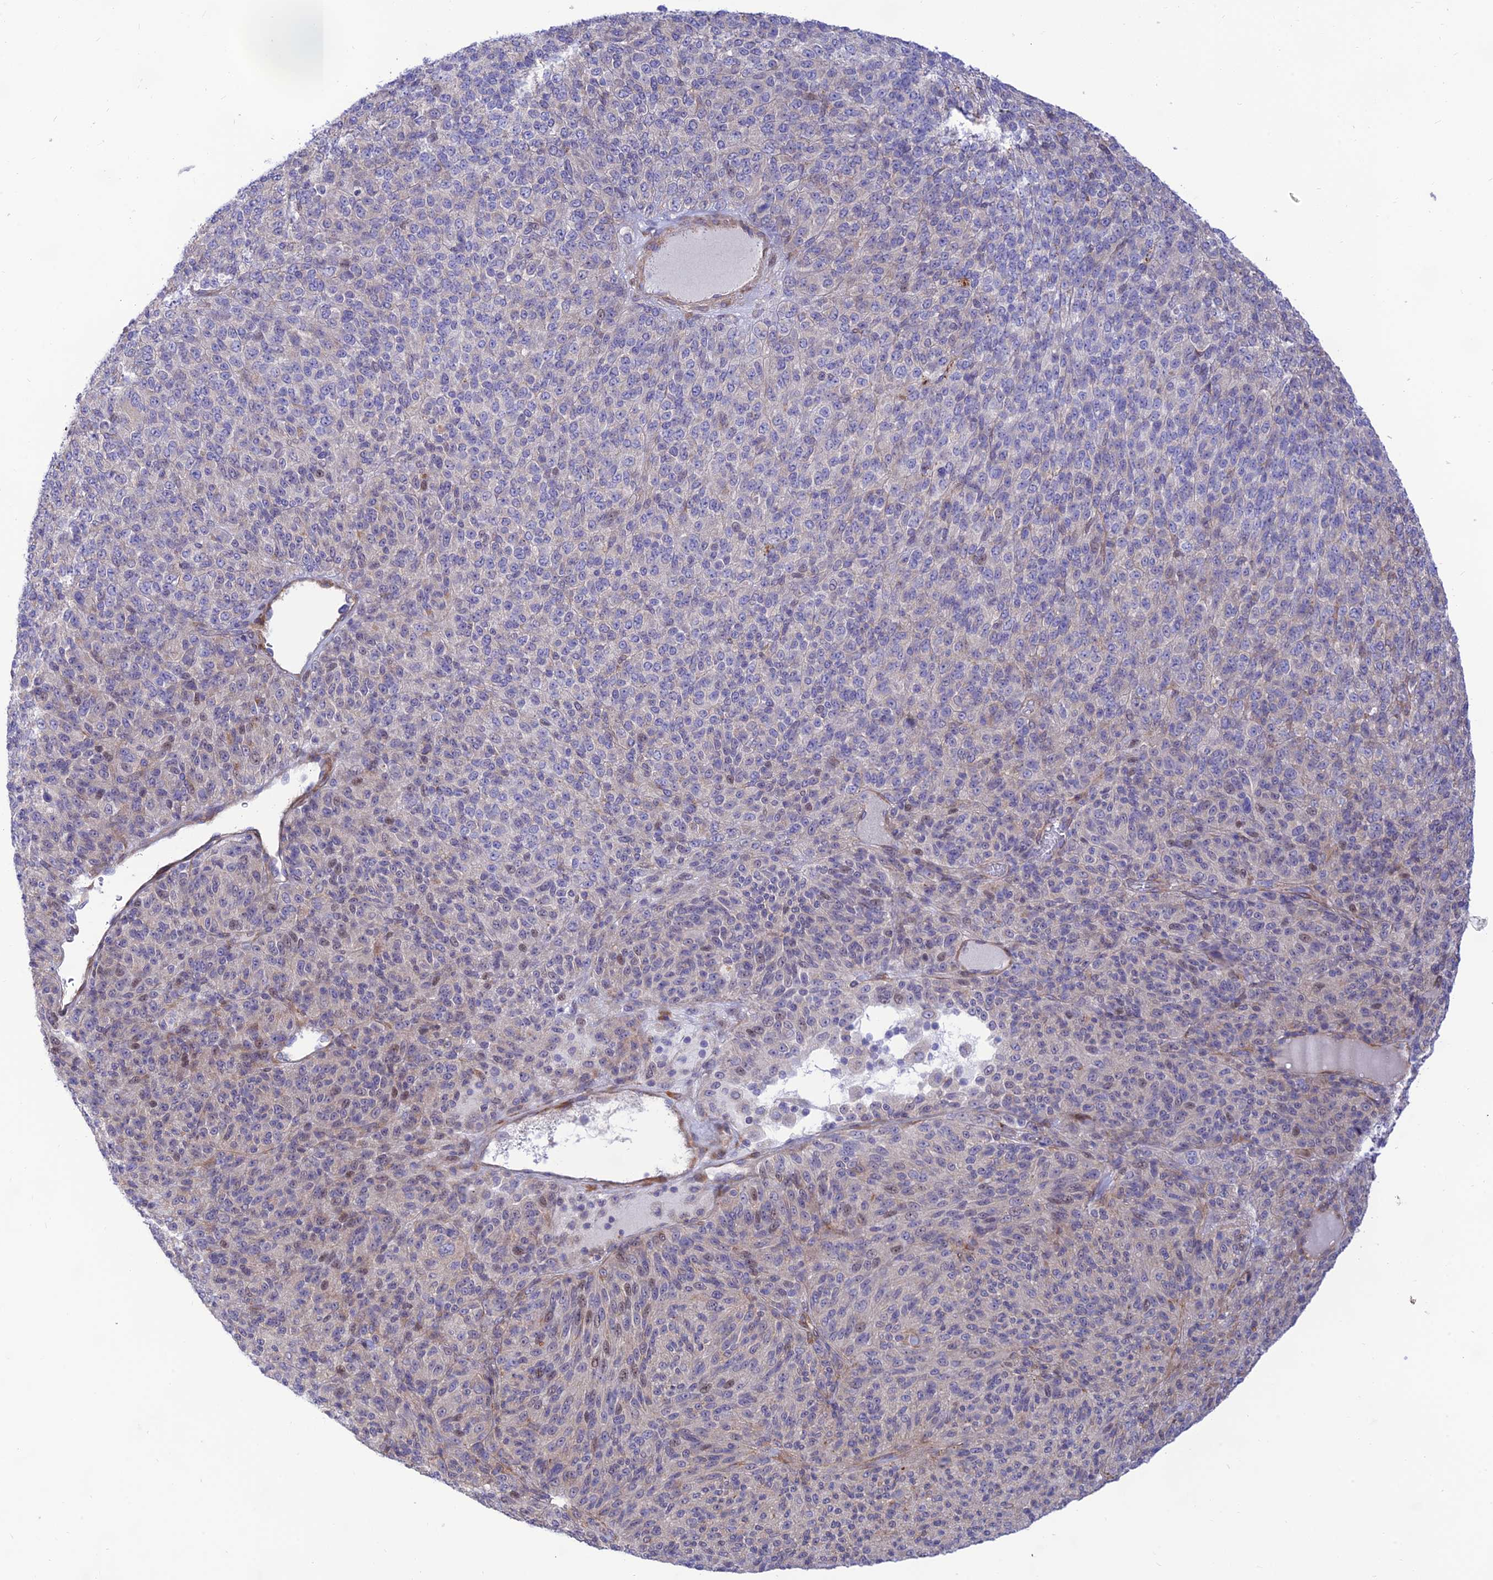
{"staining": {"intensity": "negative", "quantity": "none", "location": "none"}, "tissue": "melanoma", "cell_type": "Tumor cells", "image_type": "cancer", "snomed": [{"axis": "morphology", "description": "Malignant melanoma, Metastatic site"}, {"axis": "topography", "description": "Brain"}], "caption": "The histopathology image shows no staining of tumor cells in melanoma. (Brightfield microscopy of DAB (3,3'-diaminobenzidine) immunohistochemistry (IHC) at high magnification).", "gene": "KCNAB1", "patient": {"sex": "female", "age": 56}}